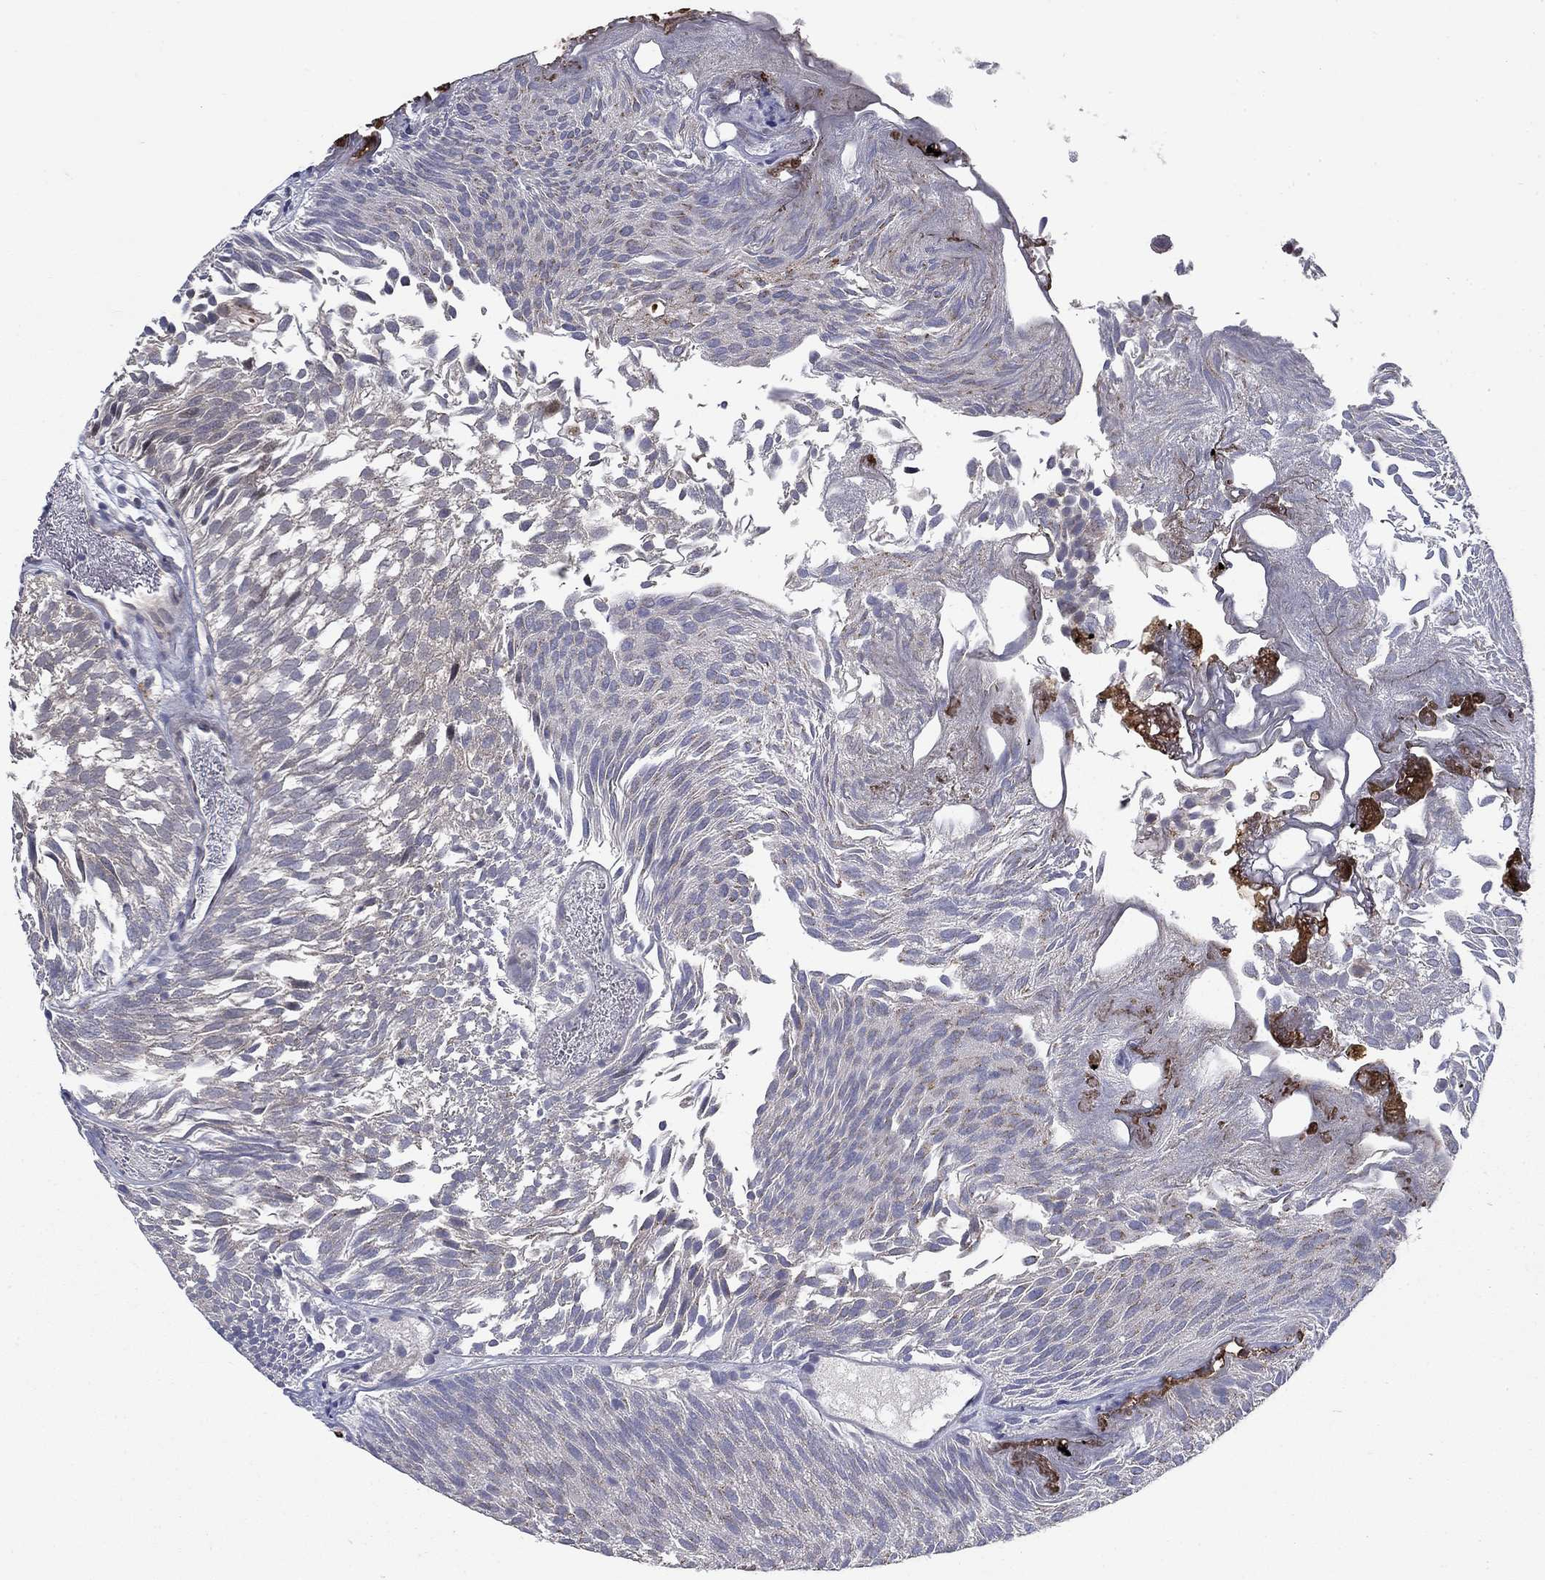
{"staining": {"intensity": "negative", "quantity": "none", "location": "none"}, "tissue": "urothelial cancer", "cell_type": "Tumor cells", "image_type": "cancer", "snomed": [{"axis": "morphology", "description": "Urothelial carcinoma, Low grade"}, {"axis": "topography", "description": "Urinary bladder"}], "caption": "Immunohistochemistry photomicrograph of neoplastic tissue: human urothelial carcinoma (low-grade) stained with DAB shows no significant protein expression in tumor cells. Brightfield microscopy of immunohistochemistry (IHC) stained with DAB (brown) and hematoxylin (blue), captured at high magnification.", "gene": "FAM3B", "patient": {"sex": "male", "age": 52}}